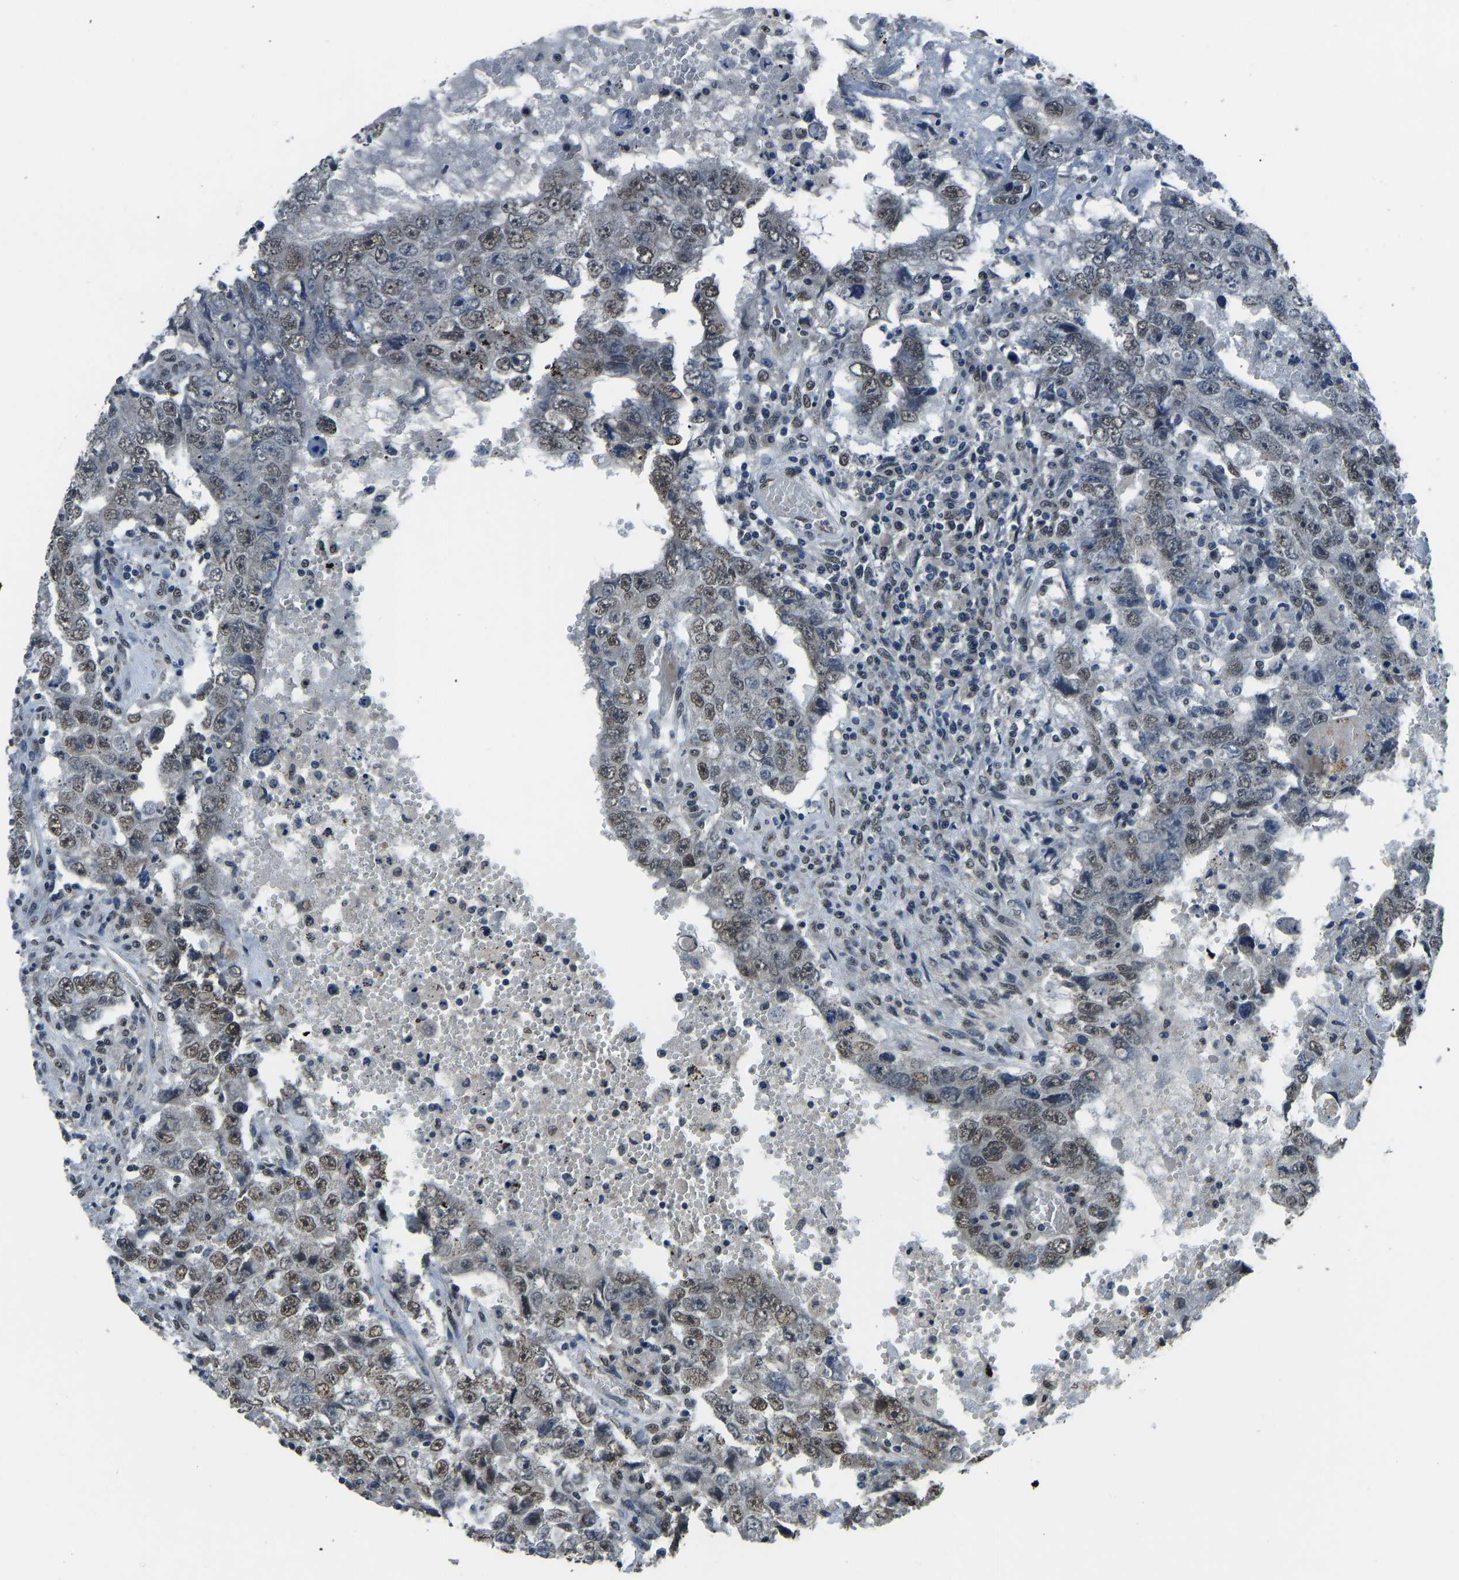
{"staining": {"intensity": "weak", "quantity": "25%-75%", "location": "nuclear"}, "tissue": "testis cancer", "cell_type": "Tumor cells", "image_type": "cancer", "snomed": [{"axis": "morphology", "description": "Carcinoma, Embryonal, NOS"}, {"axis": "topography", "description": "Testis"}], "caption": "Protein expression analysis of testis cancer shows weak nuclear expression in about 25%-75% of tumor cells. (DAB = brown stain, brightfield microscopy at high magnification).", "gene": "FOS", "patient": {"sex": "male", "age": 26}}